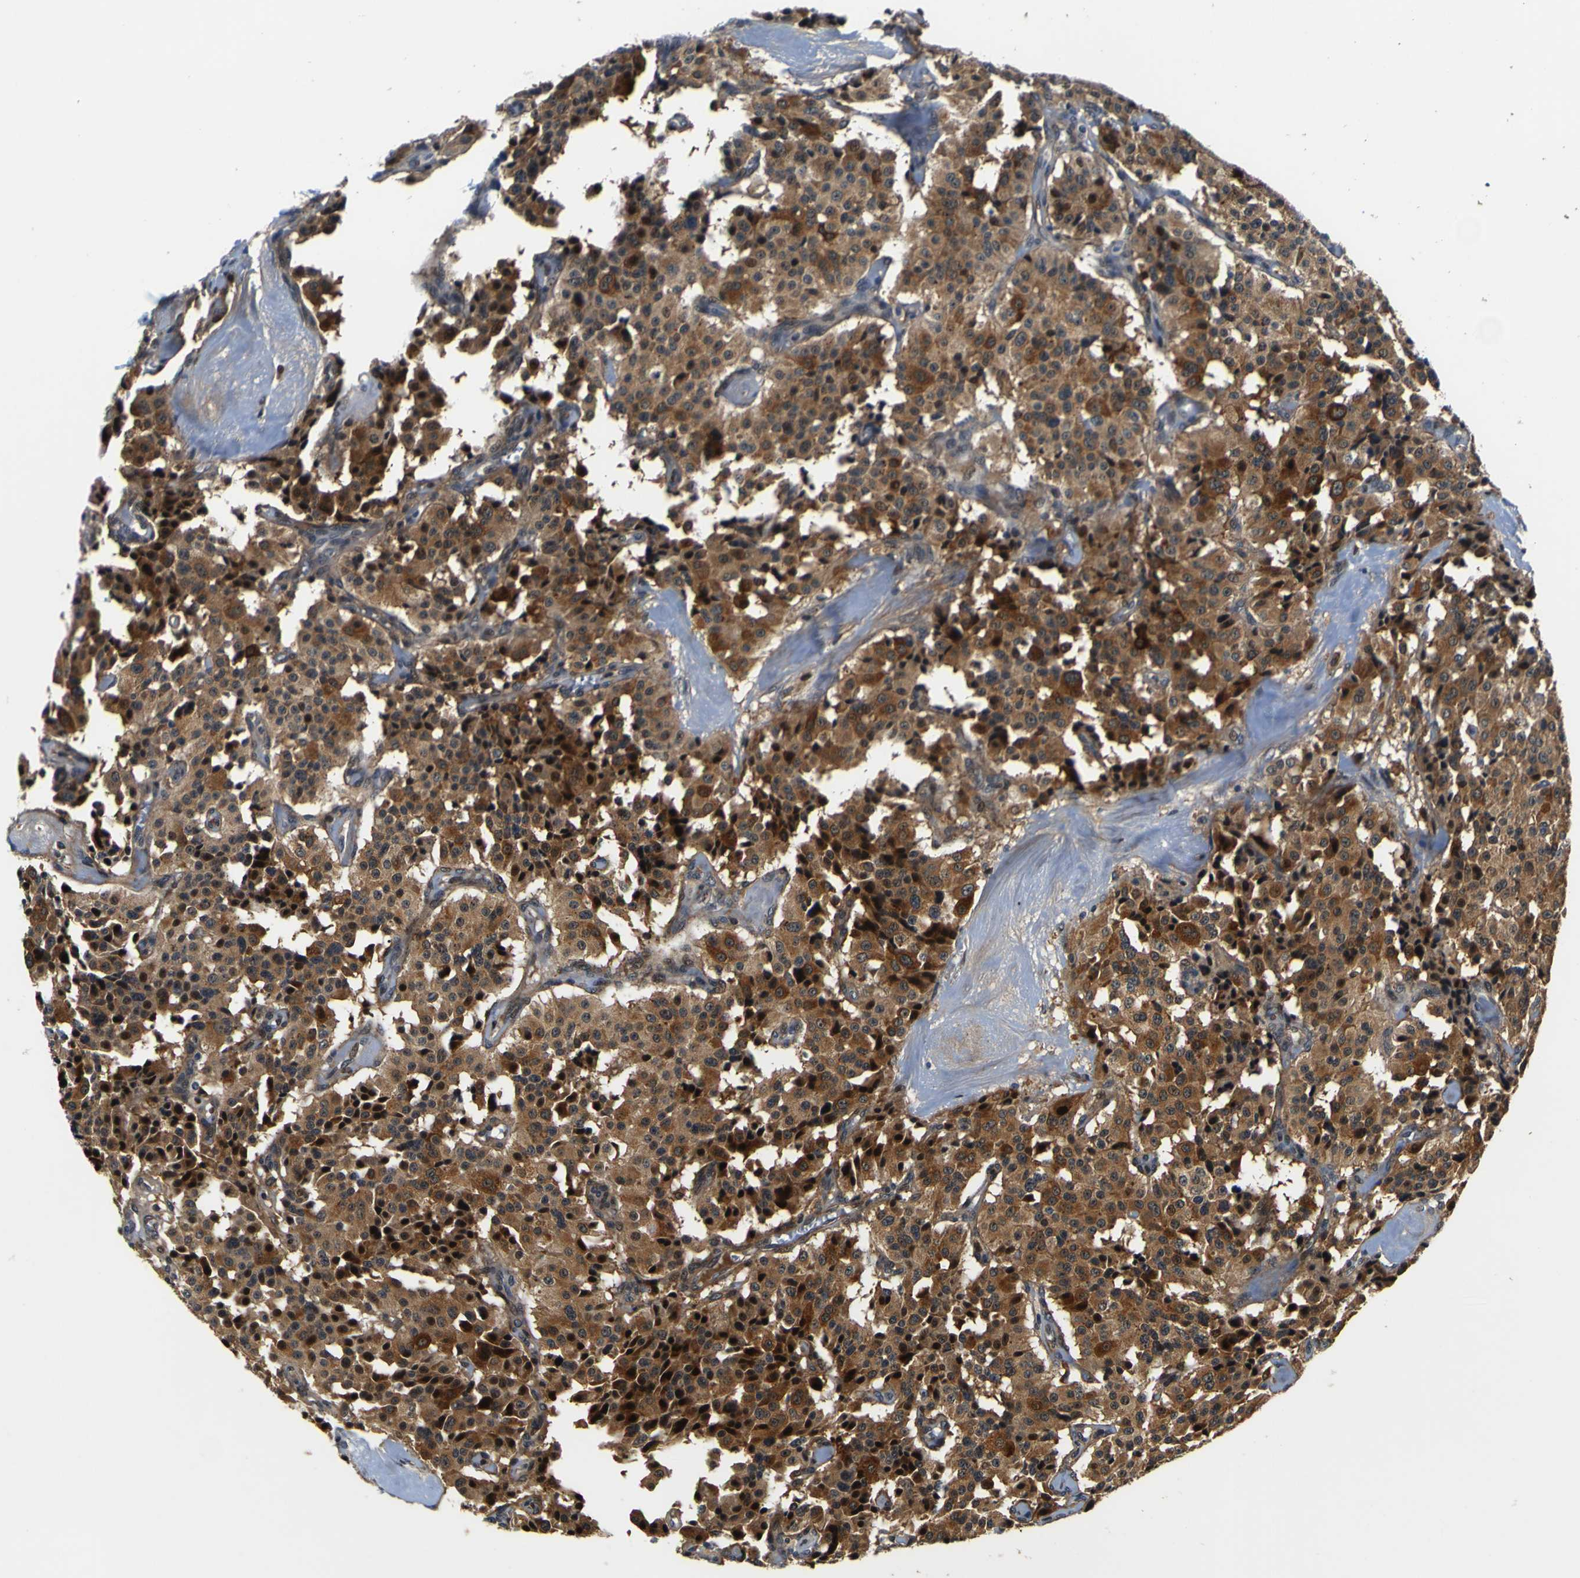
{"staining": {"intensity": "moderate", "quantity": ">75%", "location": "cytoplasmic/membranous,nuclear"}, "tissue": "carcinoid", "cell_type": "Tumor cells", "image_type": "cancer", "snomed": [{"axis": "morphology", "description": "Carcinoid, malignant, NOS"}, {"axis": "topography", "description": "Lung"}], "caption": "Moderate cytoplasmic/membranous and nuclear protein positivity is identified in approximately >75% of tumor cells in carcinoid.", "gene": "LRP4", "patient": {"sex": "male", "age": 30}}